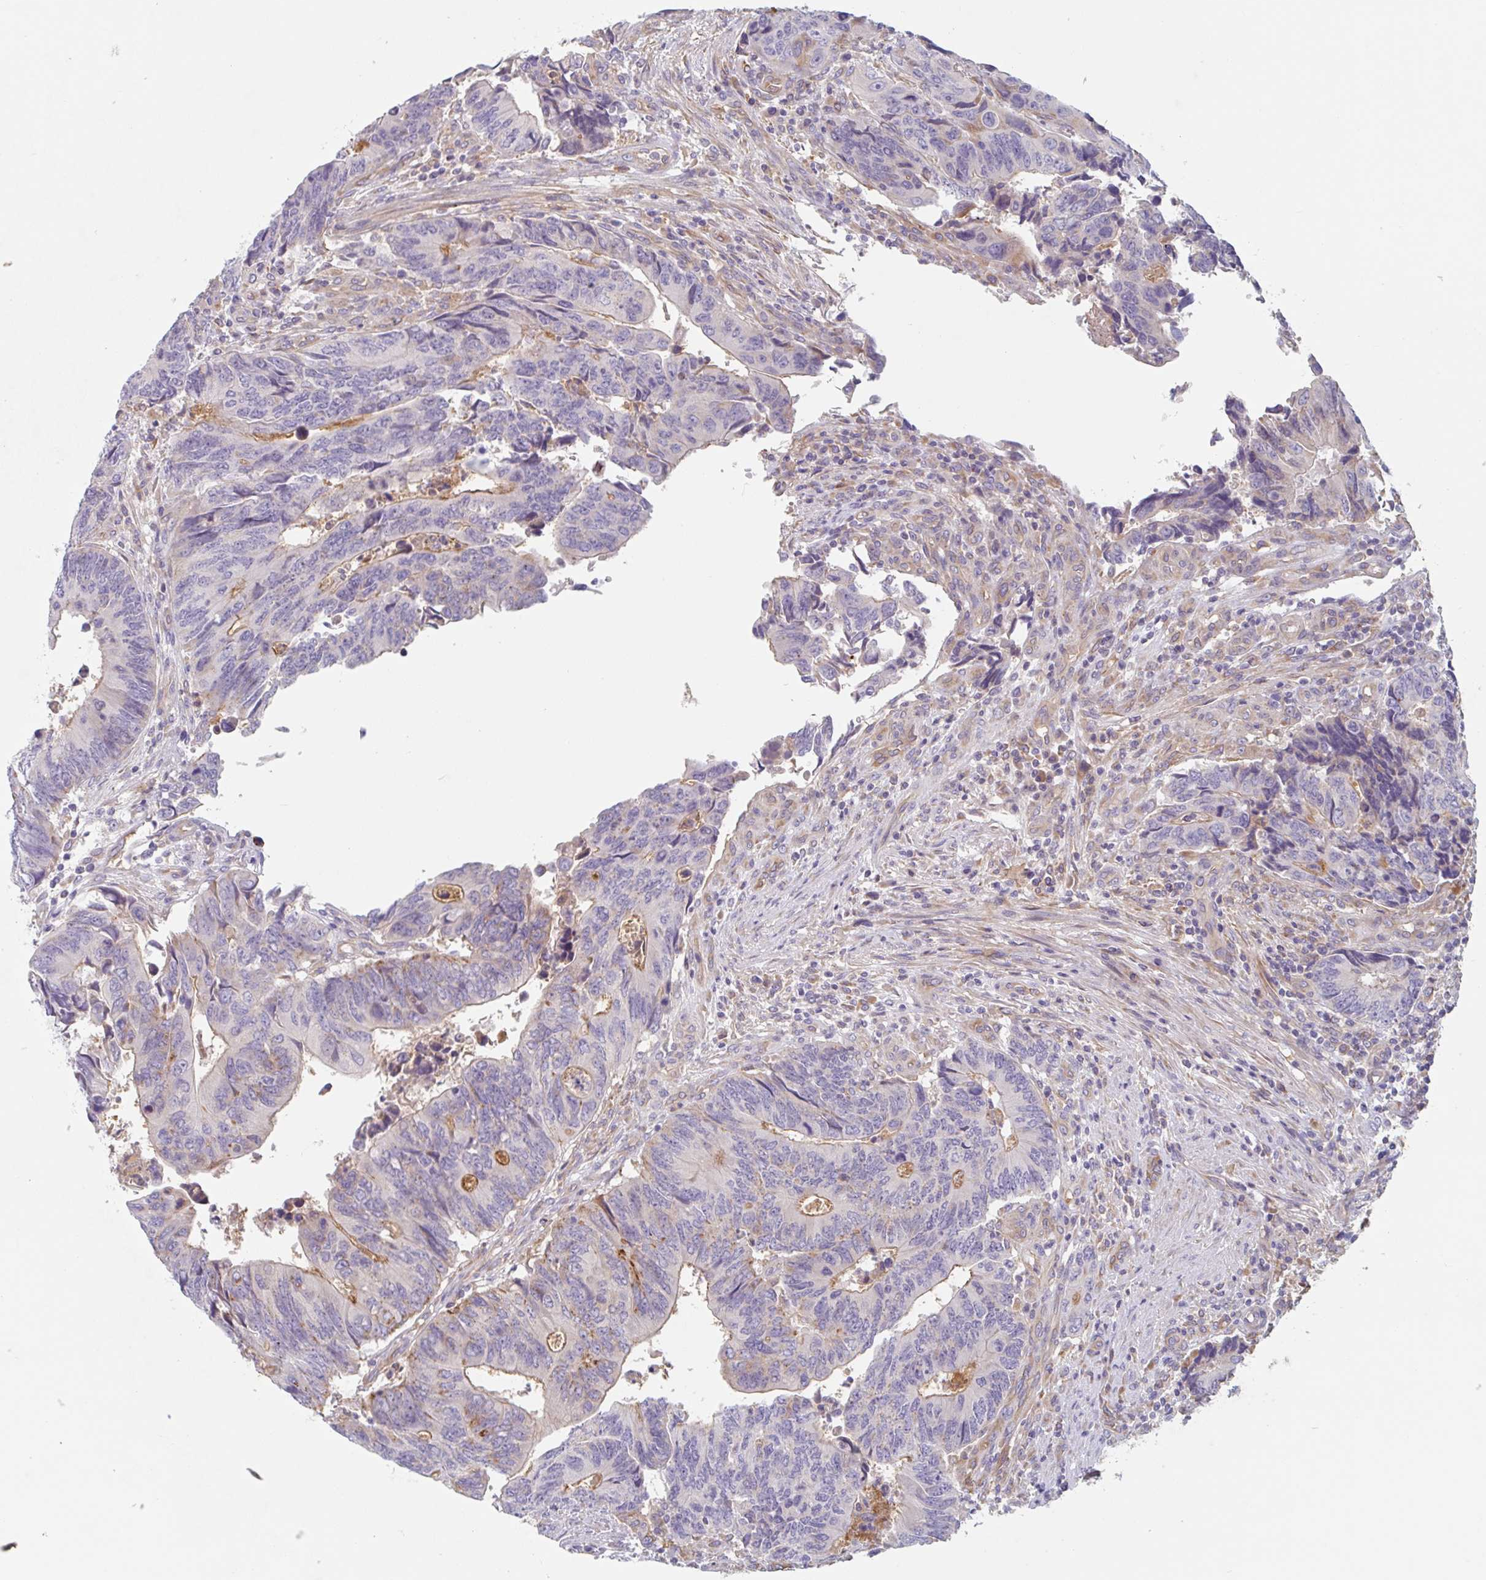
{"staining": {"intensity": "weak", "quantity": "<25%", "location": "cytoplasmic/membranous"}, "tissue": "colorectal cancer", "cell_type": "Tumor cells", "image_type": "cancer", "snomed": [{"axis": "morphology", "description": "Adenocarcinoma, NOS"}, {"axis": "topography", "description": "Colon"}], "caption": "Photomicrograph shows no significant protein expression in tumor cells of colorectal cancer.", "gene": "MANBA", "patient": {"sex": "male", "age": 87}}